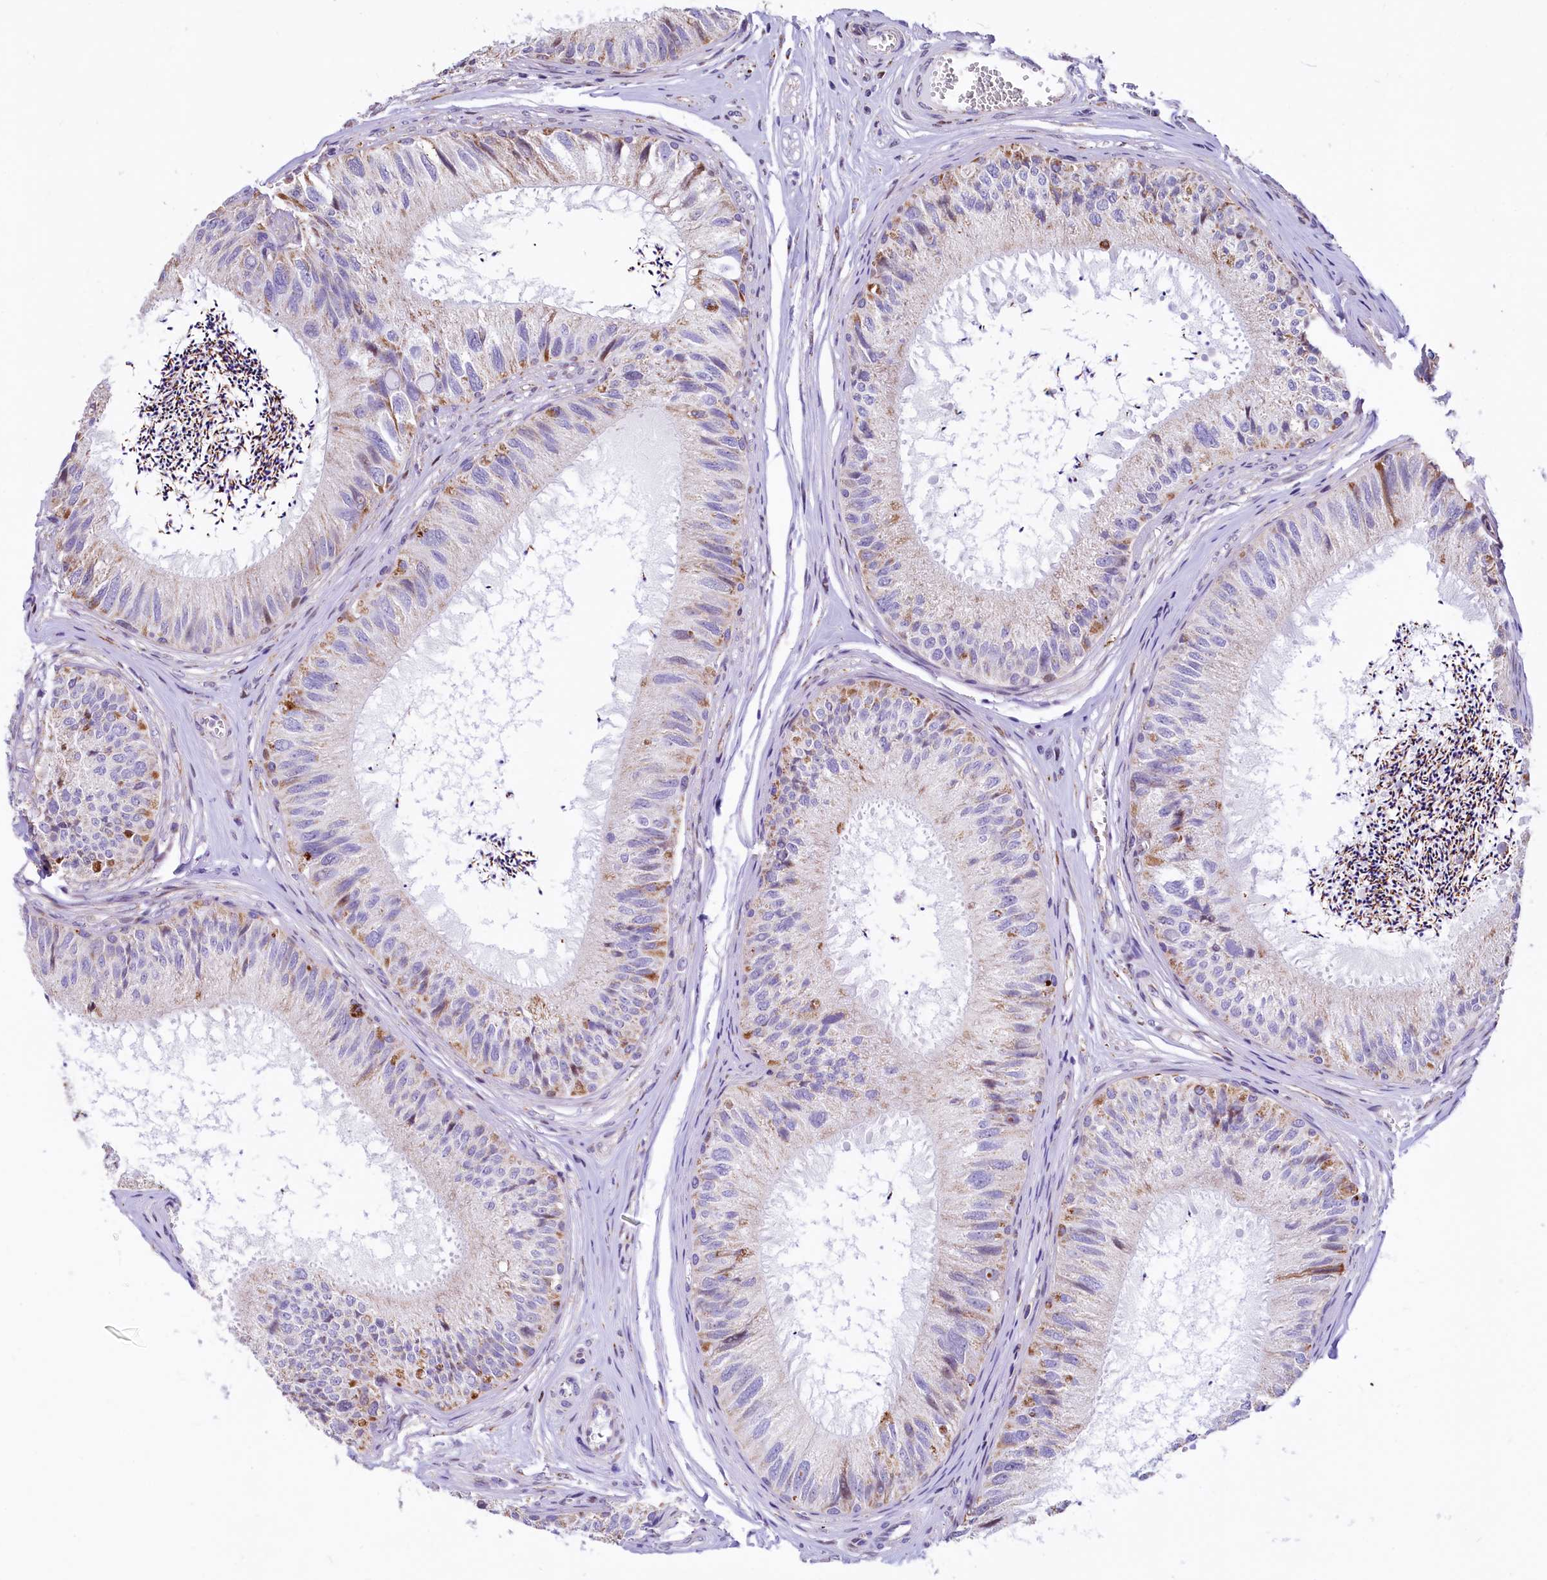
{"staining": {"intensity": "moderate", "quantity": "25%-75%", "location": "cytoplasmic/membranous"}, "tissue": "epididymis", "cell_type": "Glandular cells", "image_type": "normal", "snomed": [{"axis": "morphology", "description": "Normal tissue, NOS"}, {"axis": "topography", "description": "Epididymis"}], "caption": "A medium amount of moderate cytoplasmic/membranous staining is appreciated in about 25%-75% of glandular cells in unremarkable epididymis. The staining was performed using DAB (3,3'-diaminobenzidine) to visualize the protein expression in brown, while the nuclei were stained in blue with hematoxylin (Magnification: 20x).", "gene": "VWCE", "patient": {"sex": "male", "age": 79}}